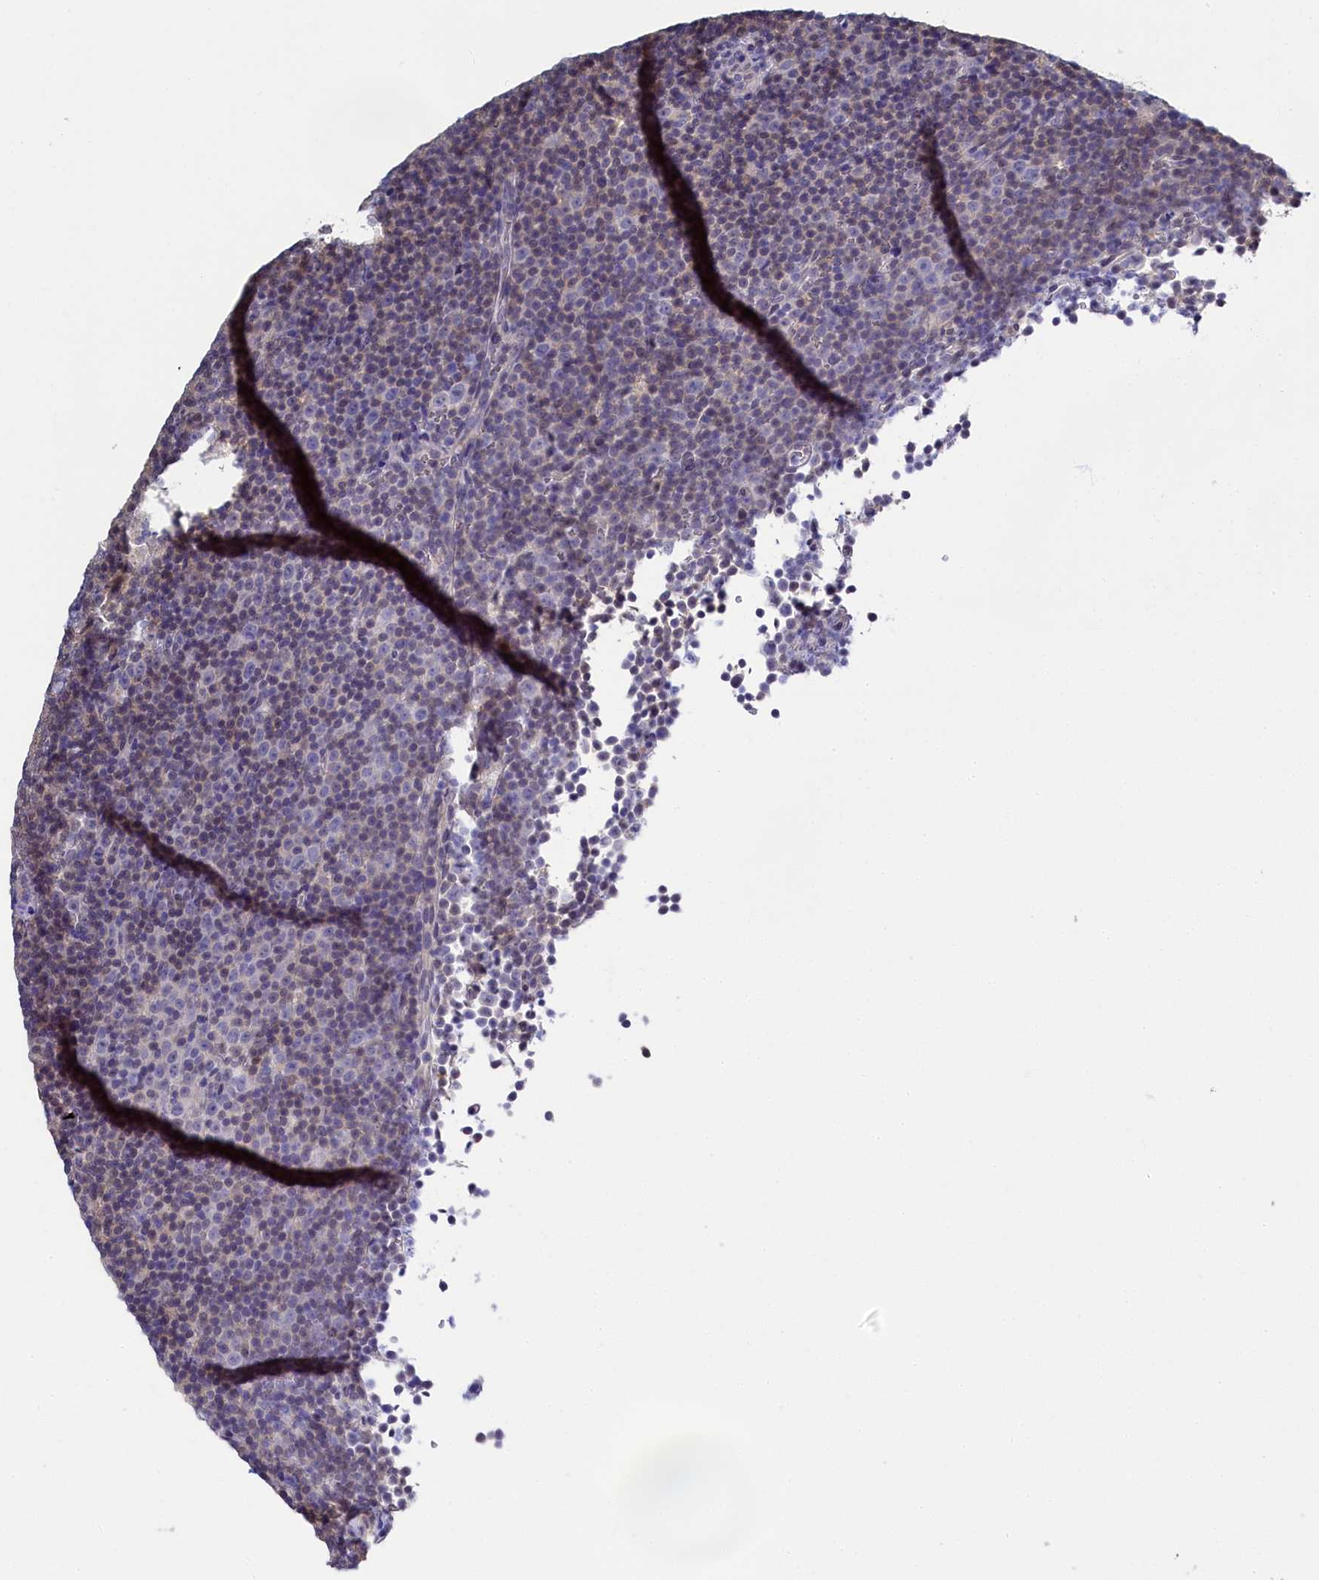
{"staining": {"intensity": "negative", "quantity": "none", "location": "none"}, "tissue": "lymphoma", "cell_type": "Tumor cells", "image_type": "cancer", "snomed": [{"axis": "morphology", "description": "Malignant lymphoma, non-Hodgkin's type, Low grade"}, {"axis": "topography", "description": "Lymph node"}], "caption": "Tumor cells are negative for protein expression in human lymphoma.", "gene": "C11orf54", "patient": {"sex": "female", "age": 67}}